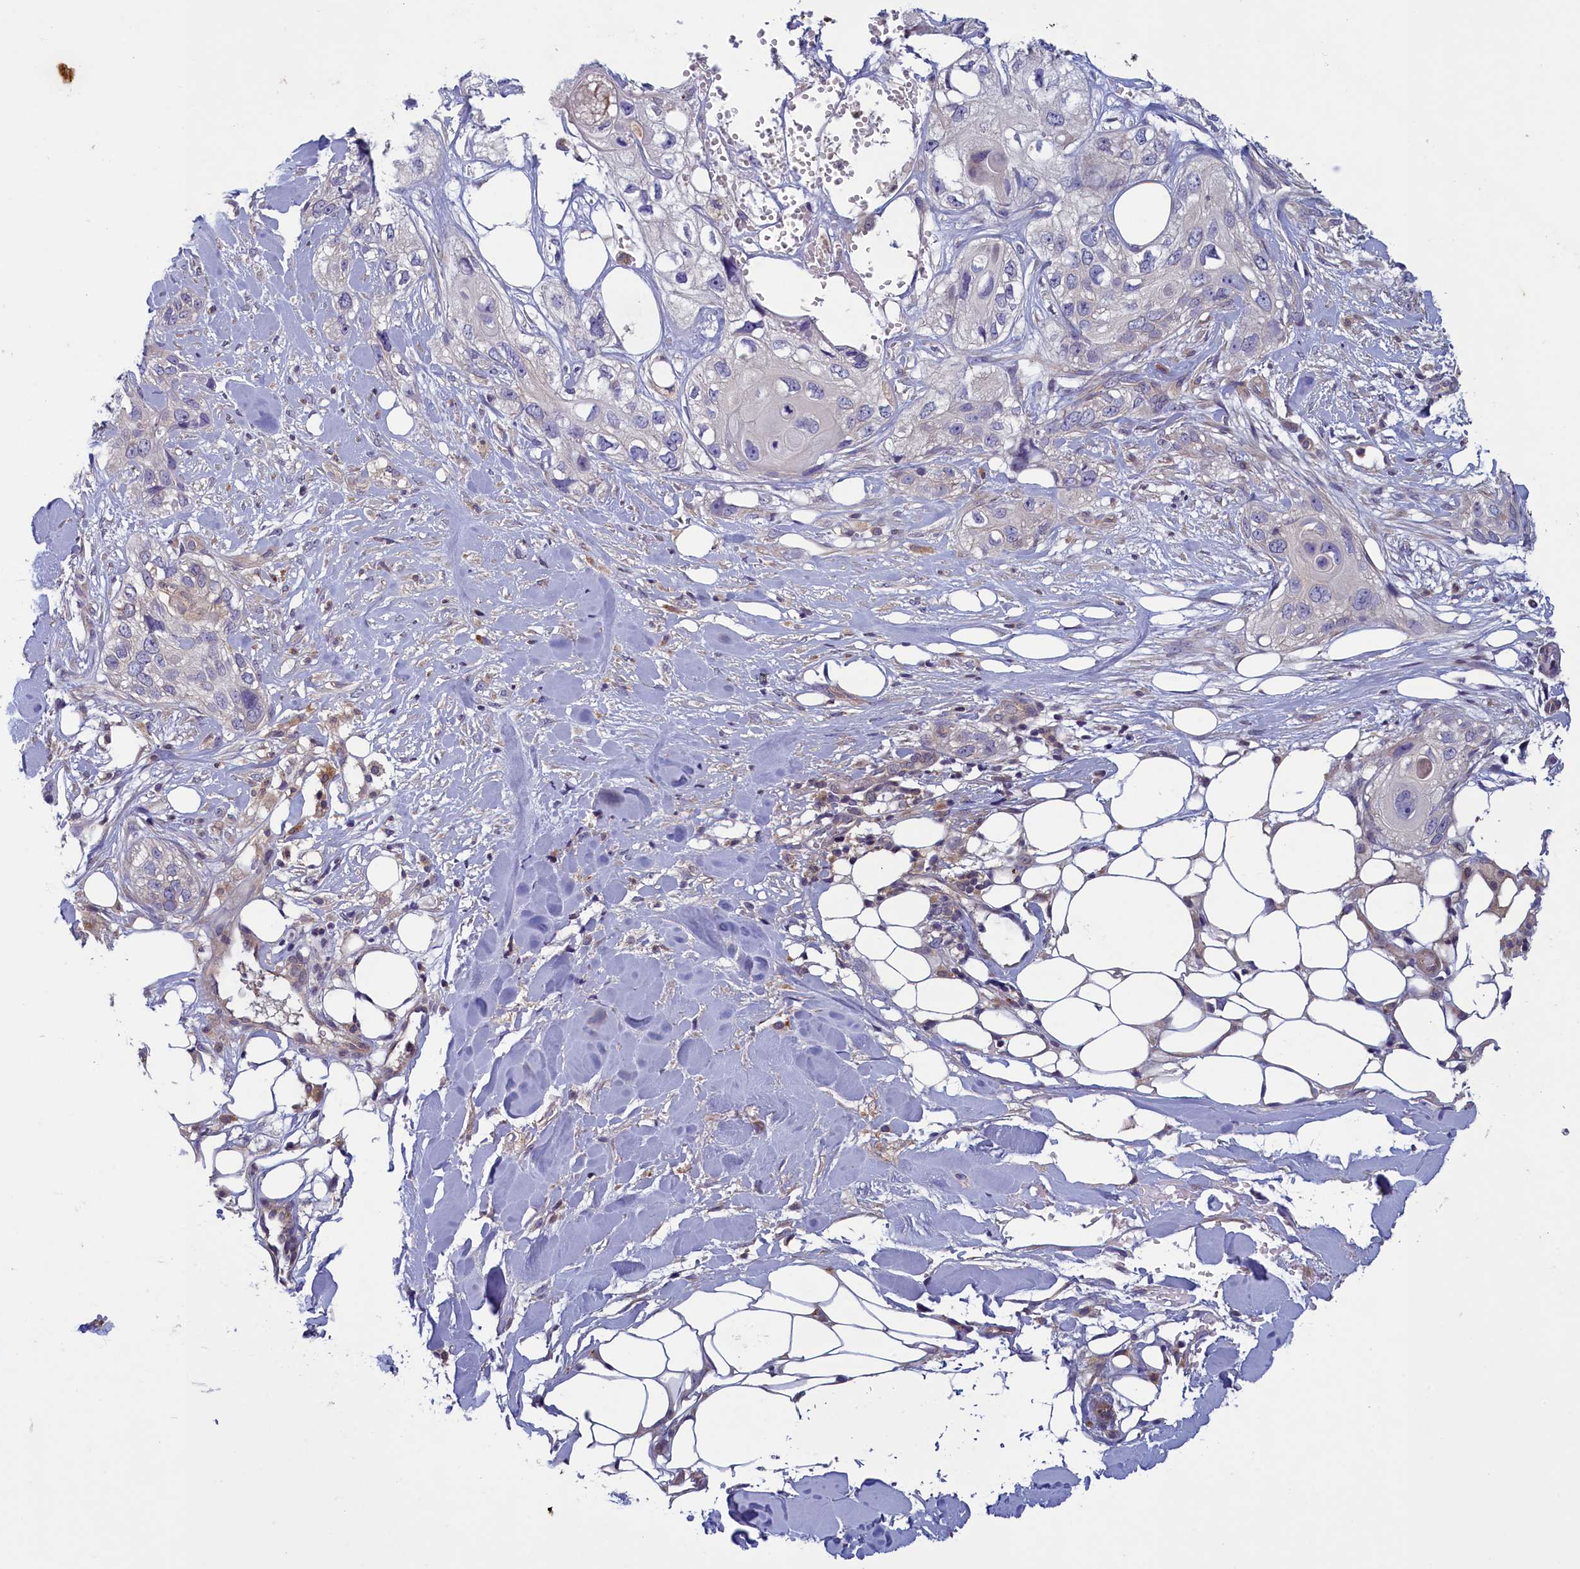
{"staining": {"intensity": "negative", "quantity": "none", "location": "none"}, "tissue": "skin cancer", "cell_type": "Tumor cells", "image_type": "cancer", "snomed": [{"axis": "morphology", "description": "Normal tissue, NOS"}, {"axis": "morphology", "description": "Squamous cell carcinoma, NOS"}, {"axis": "topography", "description": "Skin"}], "caption": "Immunohistochemical staining of human skin cancer shows no significant positivity in tumor cells. The staining was performed using DAB to visualize the protein expression in brown, while the nuclei were stained in blue with hematoxylin (Magnification: 20x).", "gene": "NUBP1", "patient": {"sex": "male", "age": 72}}